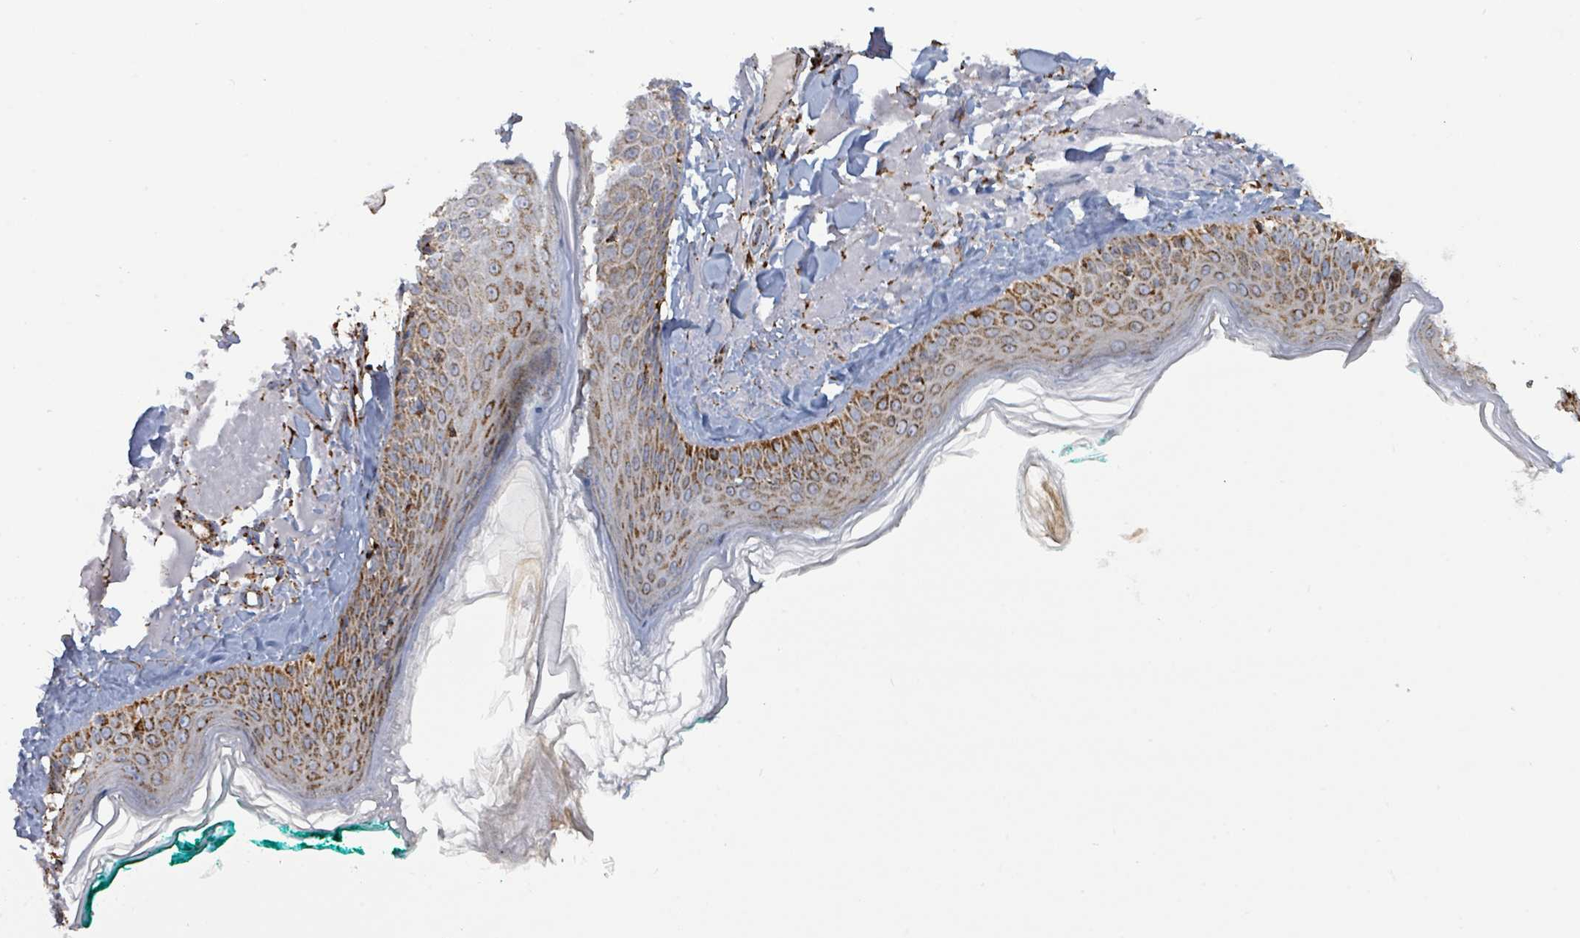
{"staining": {"intensity": "strong", "quantity": ">75%", "location": "cytoplasmic/membranous"}, "tissue": "skin", "cell_type": "Fibroblasts", "image_type": "normal", "snomed": [{"axis": "morphology", "description": "Normal tissue, NOS"}, {"axis": "morphology", "description": "Malignant melanoma, NOS"}, {"axis": "topography", "description": "Skin"}], "caption": "Skin stained with DAB IHC demonstrates high levels of strong cytoplasmic/membranous expression in approximately >75% of fibroblasts.", "gene": "SUCLG2", "patient": {"sex": "male", "age": 80}}